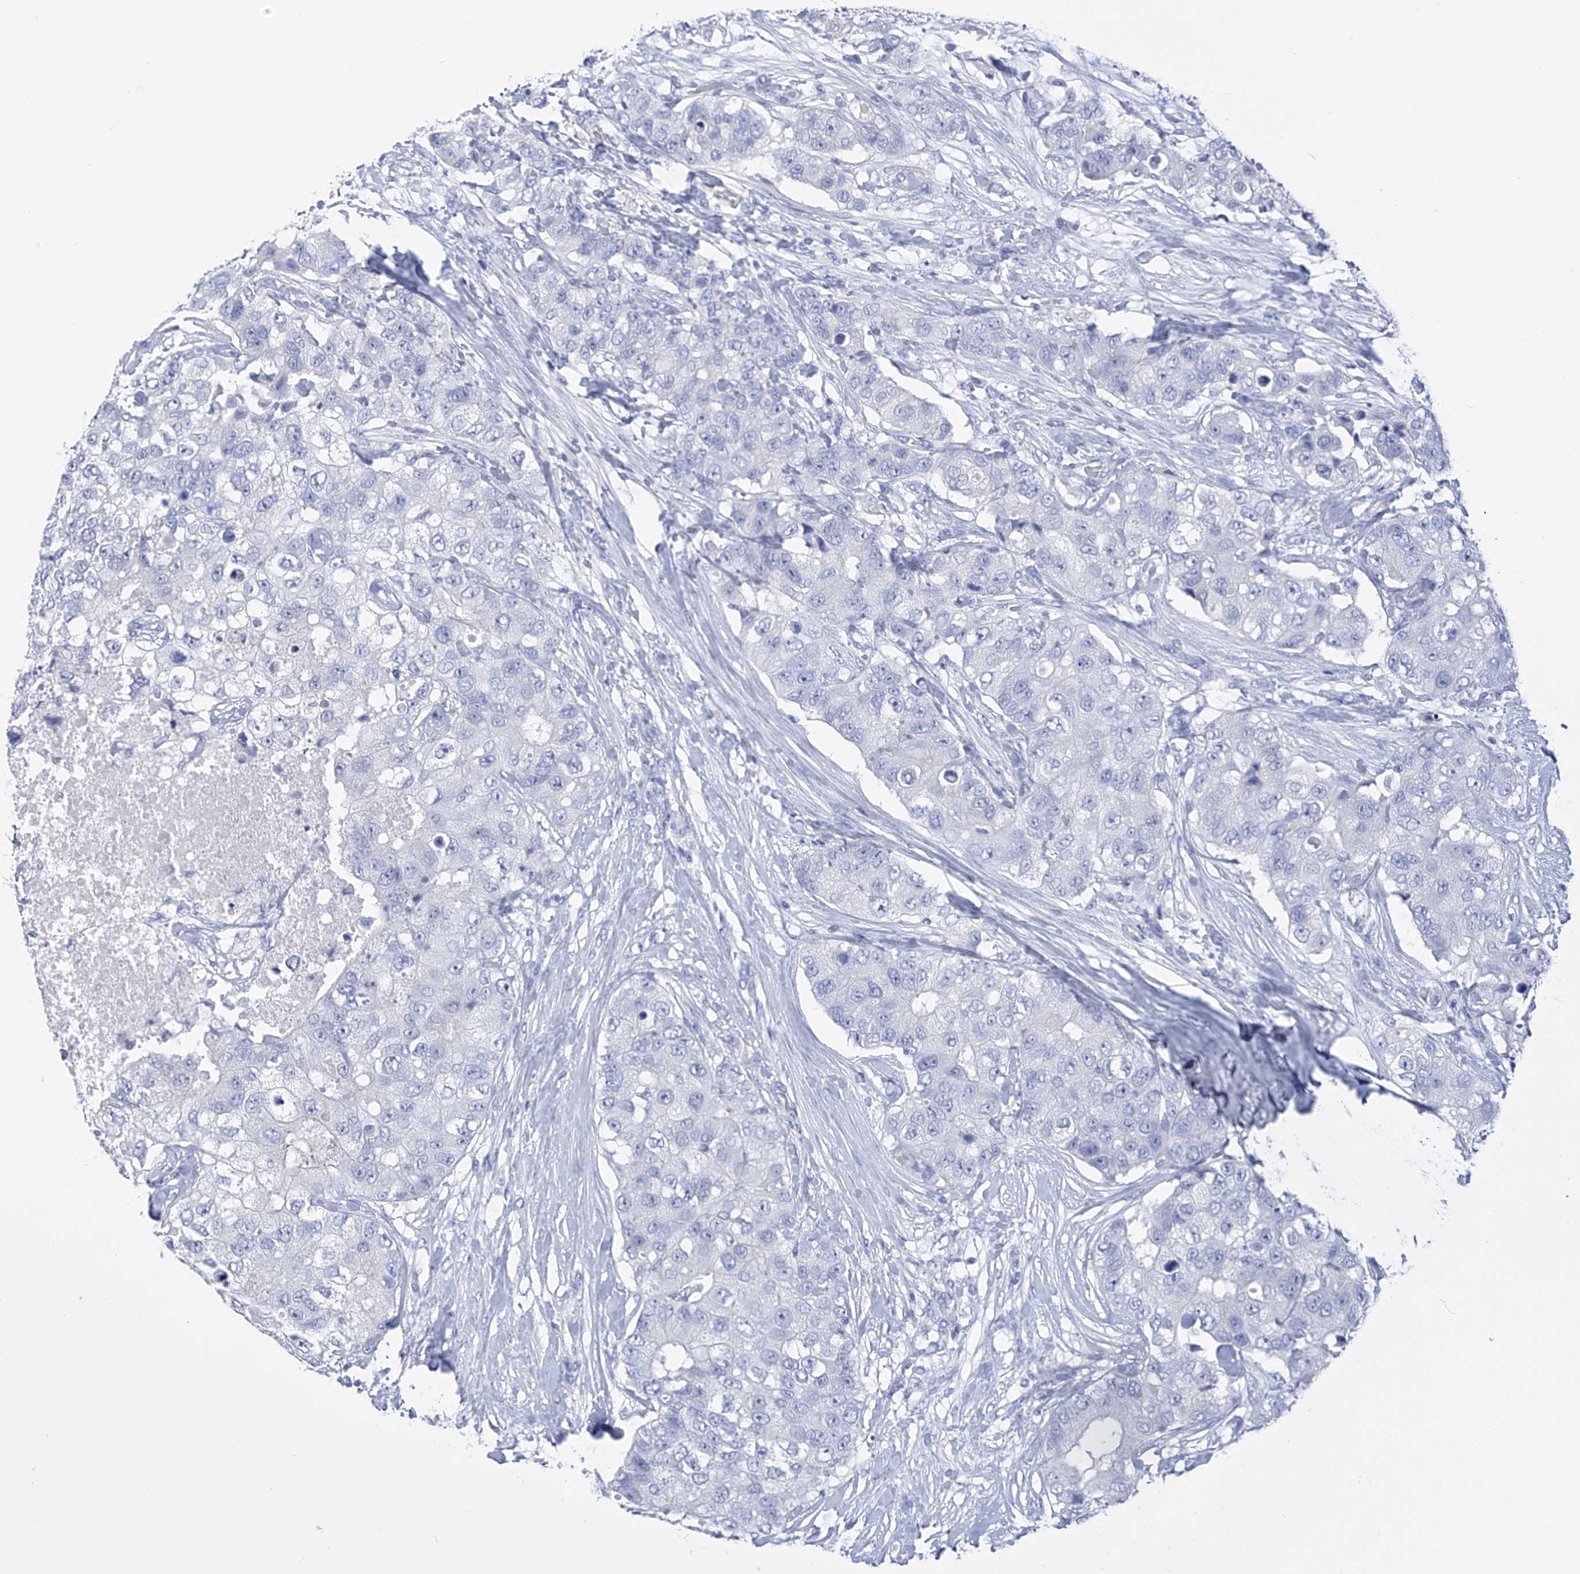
{"staining": {"intensity": "negative", "quantity": "none", "location": "none"}, "tissue": "breast cancer", "cell_type": "Tumor cells", "image_type": "cancer", "snomed": [{"axis": "morphology", "description": "Duct carcinoma"}, {"axis": "topography", "description": "Breast"}], "caption": "Immunohistochemistry image of neoplastic tissue: human breast intraductal carcinoma stained with DAB exhibits no significant protein expression in tumor cells.", "gene": "ADRA1A", "patient": {"sex": "female", "age": 62}}